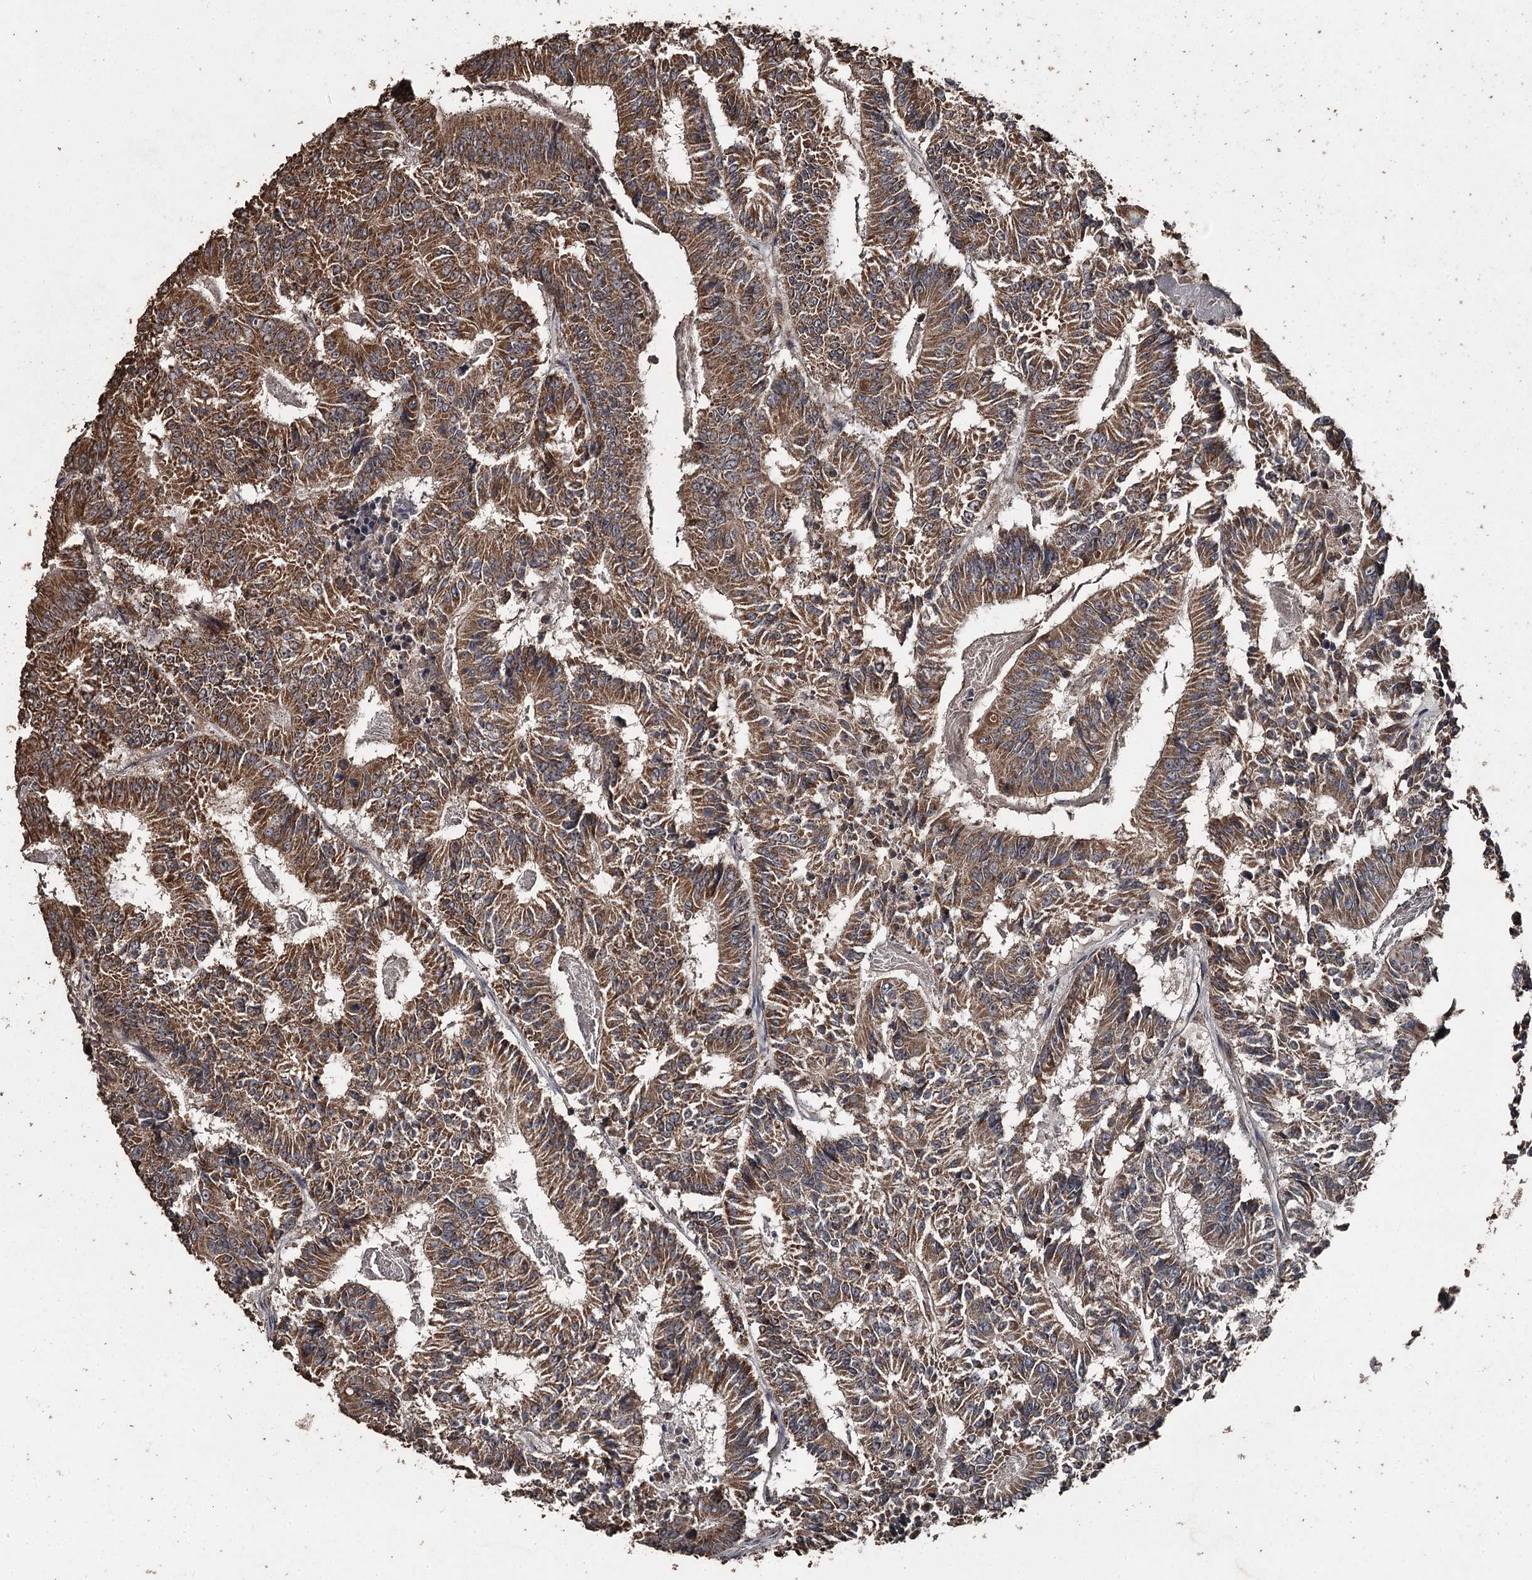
{"staining": {"intensity": "strong", "quantity": ">75%", "location": "cytoplasmic/membranous"}, "tissue": "colorectal cancer", "cell_type": "Tumor cells", "image_type": "cancer", "snomed": [{"axis": "morphology", "description": "Adenocarcinoma, NOS"}, {"axis": "topography", "description": "Colon"}], "caption": "Adenocarcinoma (colorectal) tissue shows strong cytoplasmic/membranous staining in approximately >75% of tumor cells, visualized by immunohistochemistry. (brown staining indicates protein expression, while blue staining denotes nuclei).", "gene": "WIPI1", "patient": {"sex": "male", "age": 83}}